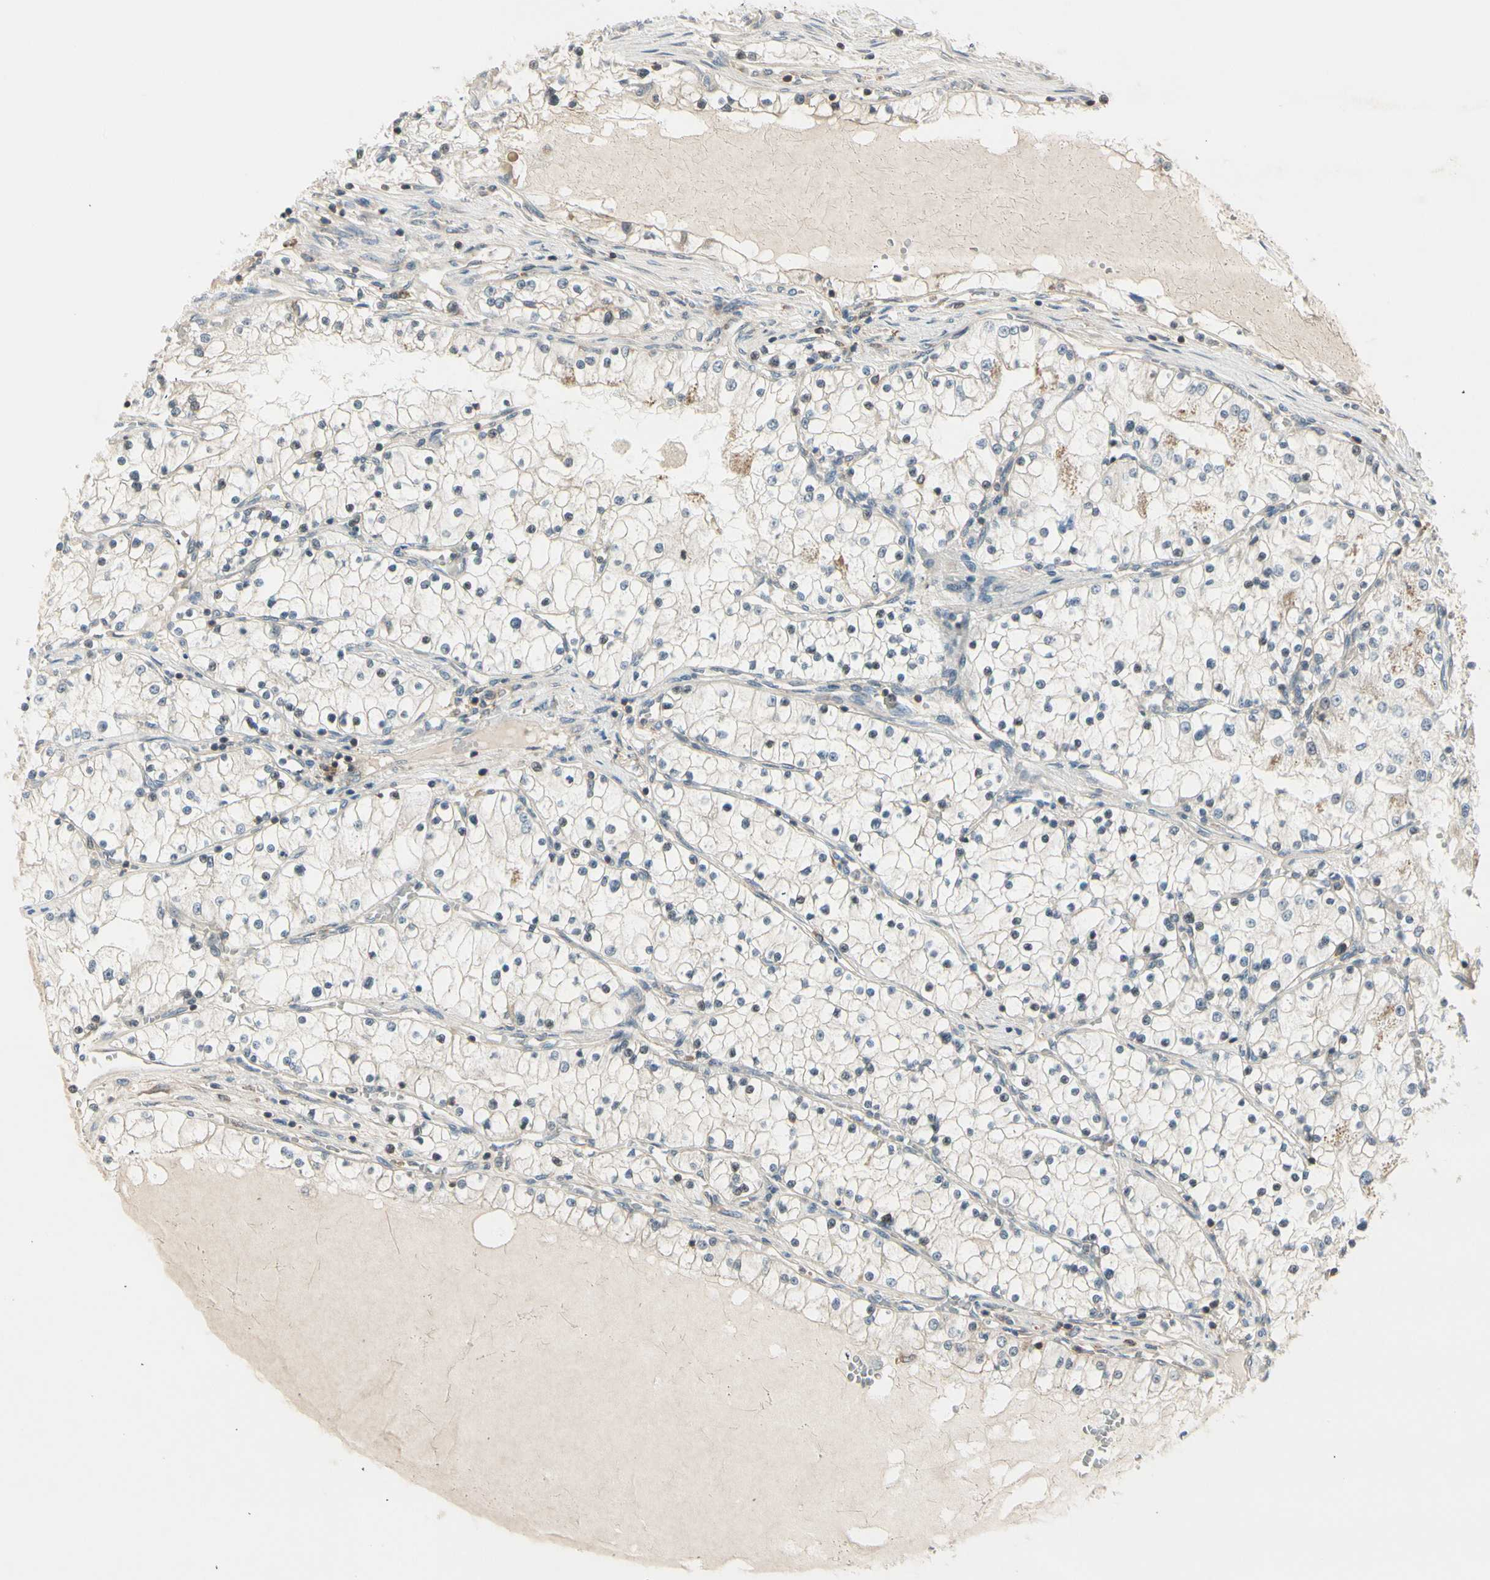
{"staining": {"intensity": "negative", "quantity": "none", "location": "none"}, "tissue": "renal cancer", "cell_type": "Tumor cells", "image_type": "cancer", "snomed": [{"axis": "morphology", "description": "Adenocarcinoma, NOS"}, {"axis": "topography", "description": "Kidney"}], "caption": "Immunohistochemistry histopathology image of neoplastic tissue: adenocarcinoma (renal) stained with DAB displays no significant protein expression in tumor cells.", "gene": "OXSR1", "patient": {"sex": "male", "age": 68}}